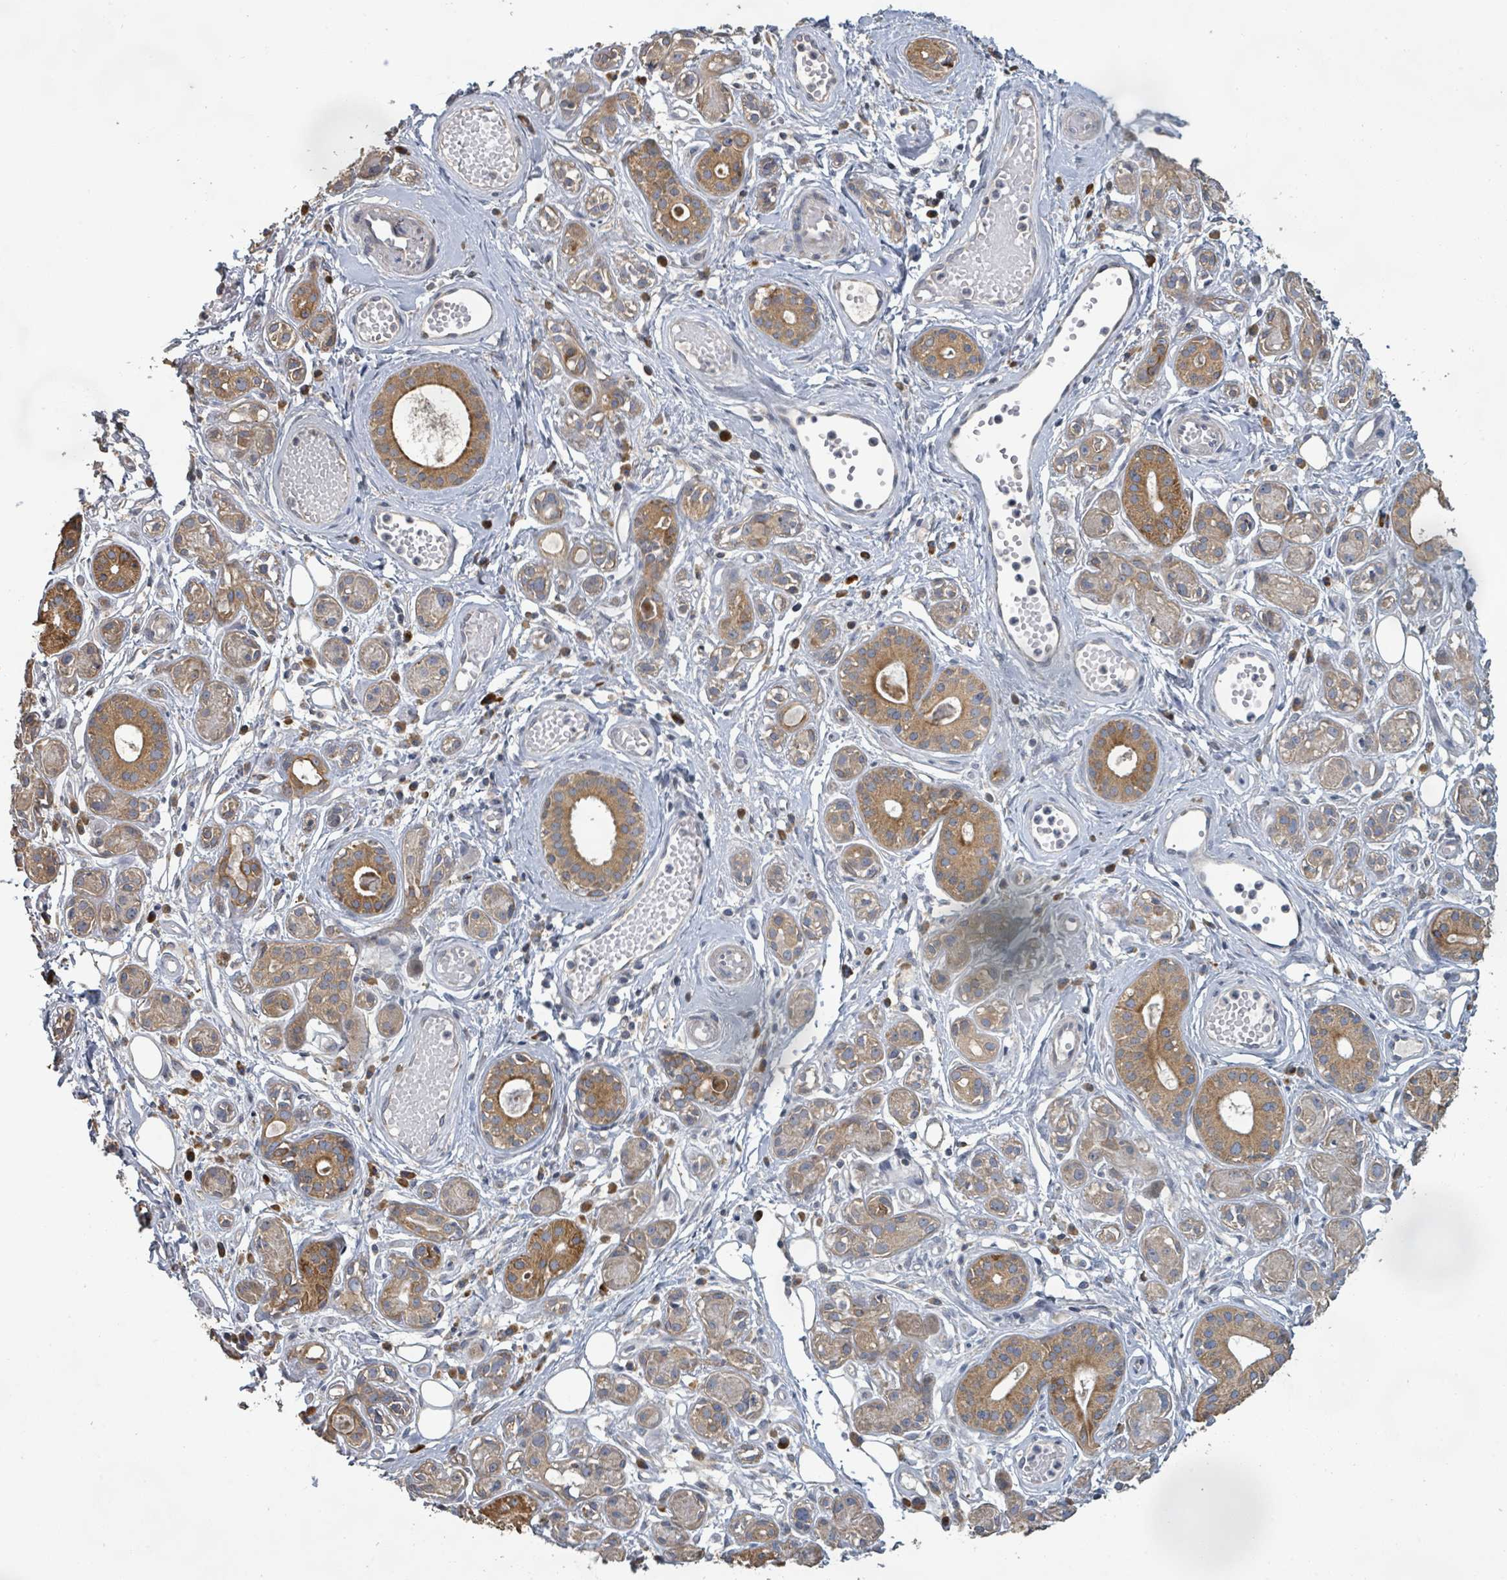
{"staining": {"intensity": "moderate", "quantity": "25%-75%", "location": "cytoplasmic/membranous"}, "tissue": "salivary gland", "cell_type": "Glandular cells", "image_type": "normal", "snomed": [{"axis": "morphology", "description": "Normal tissue, NOS"}, {"axis": "topography", "description": "Salivary gland"}], "caption": "The immunohistochemical stain shows moderate cytoplasmic/membranous positivity in glandular cells of normal salivary gland. (IHC, brightfield microscopy, high magnification).", "gene": "KCNS2", "patient": {"sex": "male", "age": 54}}